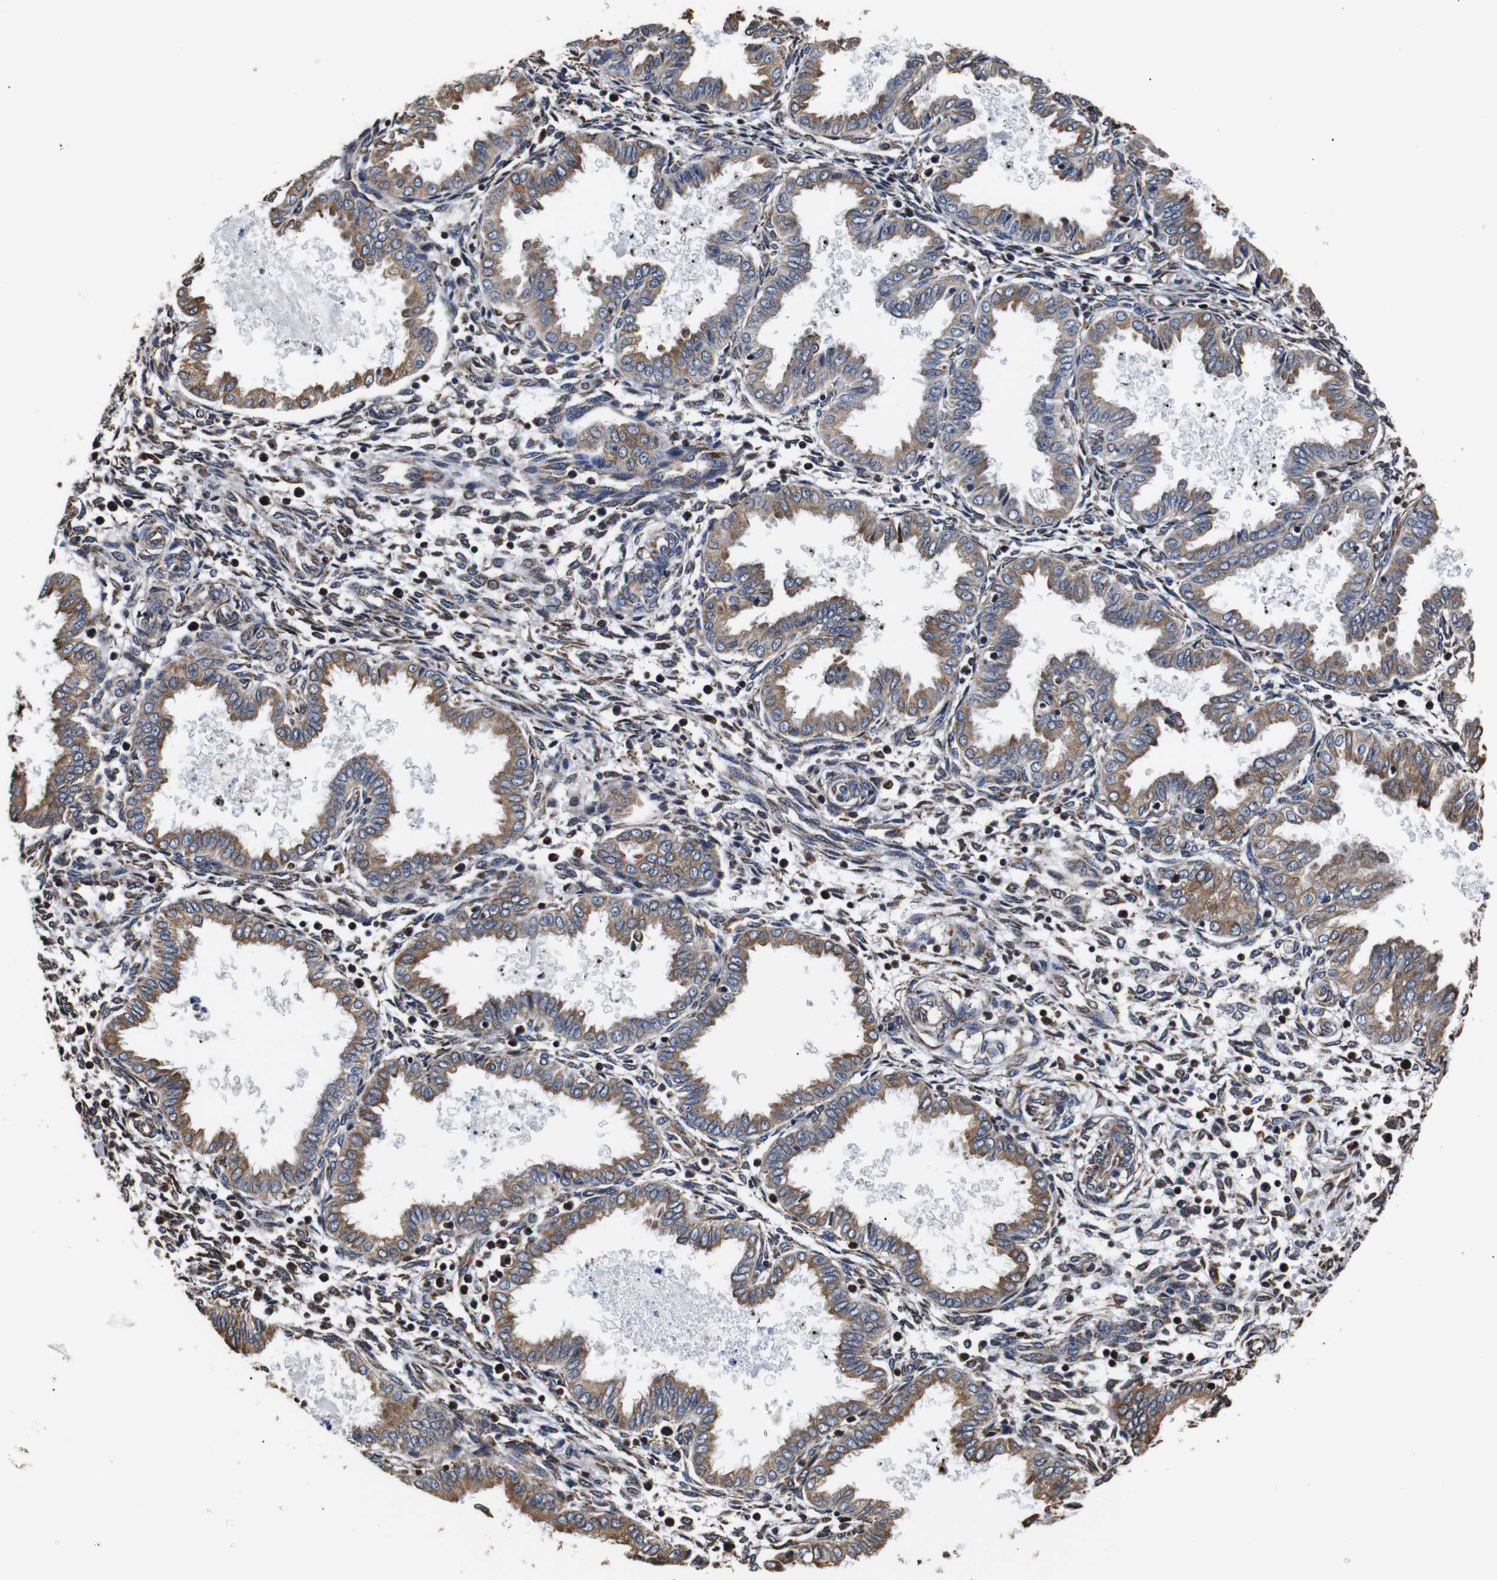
{"staining": {"intensity": "moderate", "quantity": "25%-75%", "location": "cytoplasmic/membranous"}, "tissue": "endometrium", "cell_type": "Cells in endometrial stroma", "image_type": "normal", "snomed": [{"axis": "morphology", "description": "Normal tissue, NOS"}, {"axis": "topography", "description": "Endometrium"}], "caption": "Protein expression analysis of unremarkable human endometrium reveals moderate cytoplasmic/membranous staining in approximately 25%-75% of cells in endometrial stroma.", "gene": "HHIP", "patient": {"sex": "female", "age": 33}}